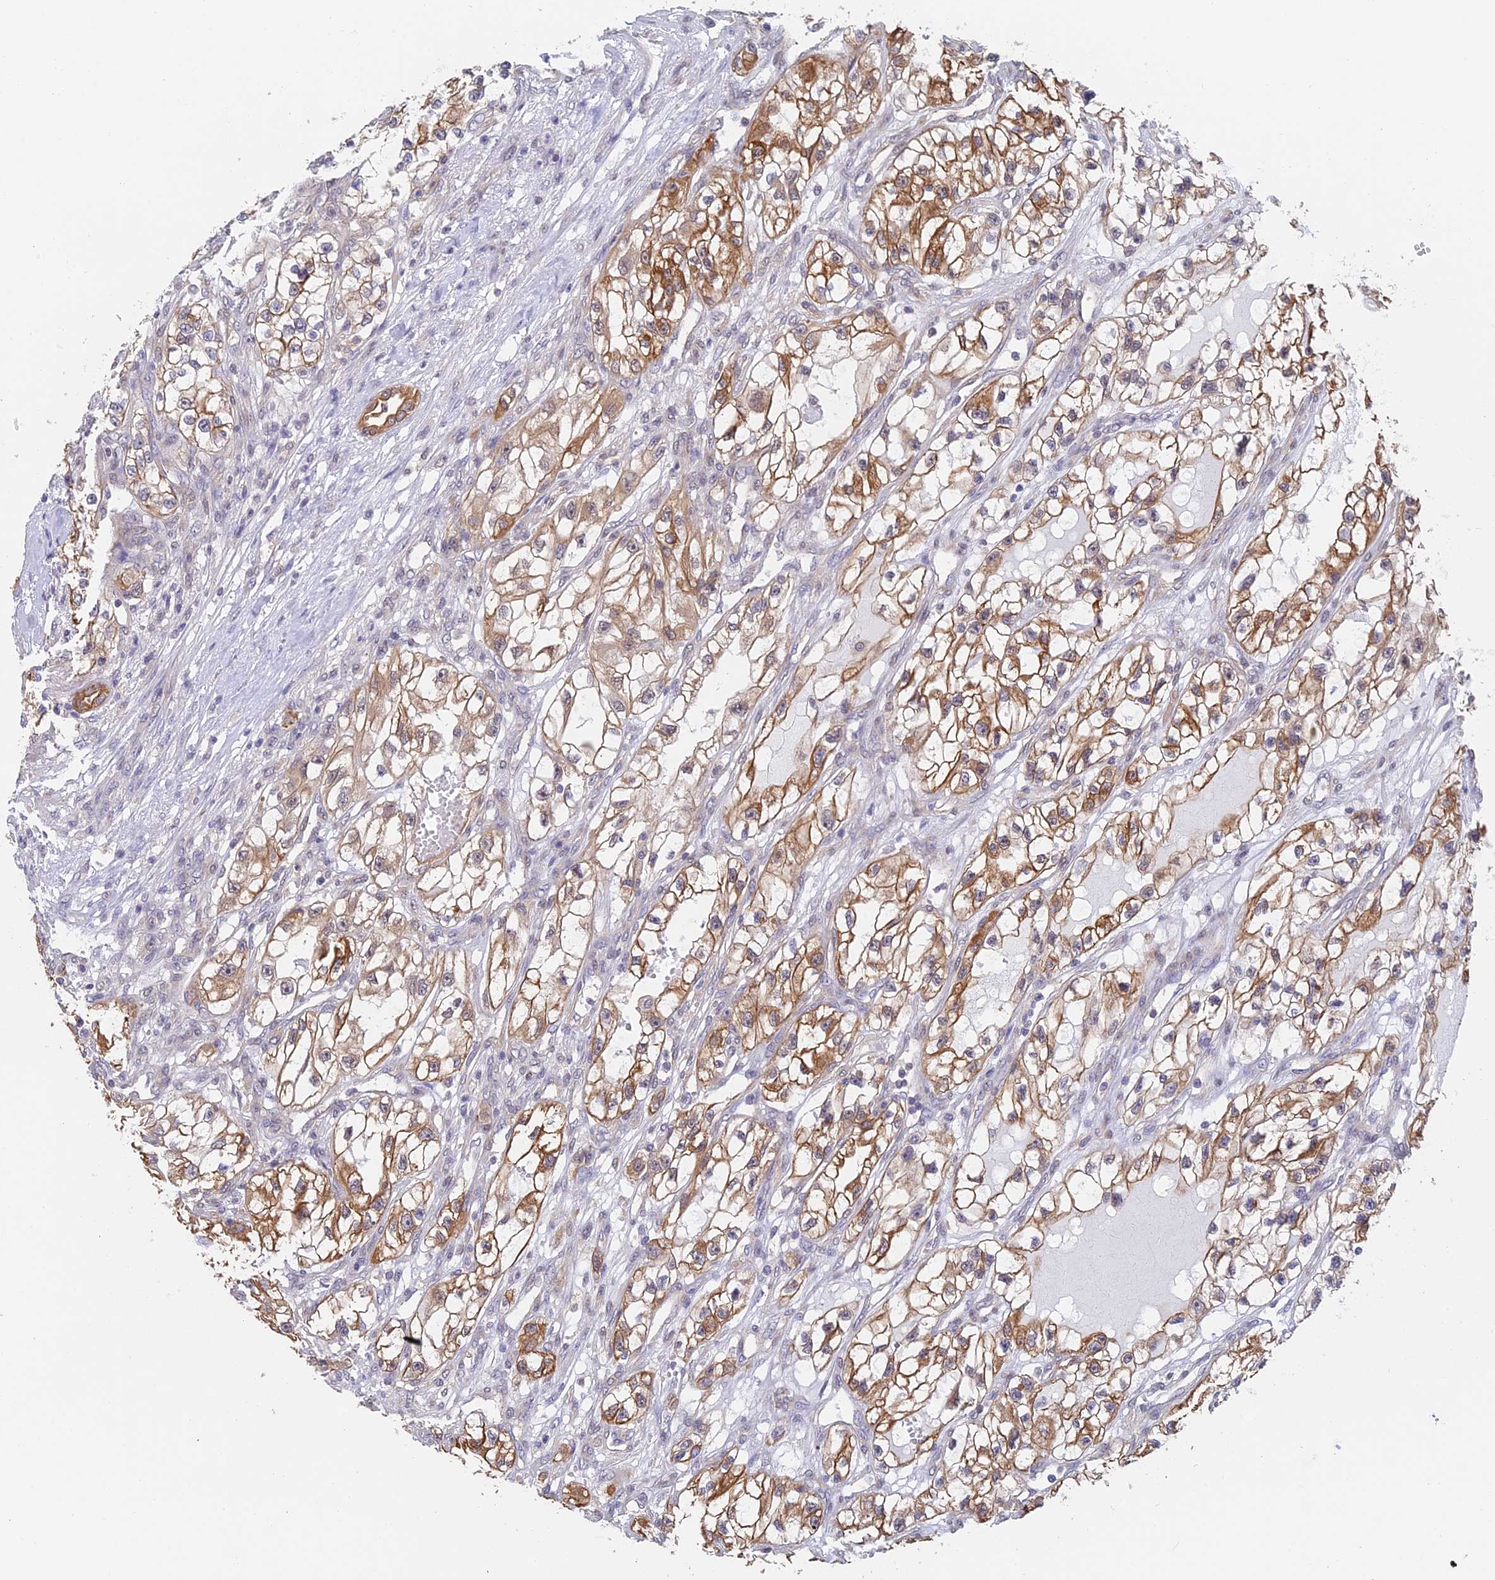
{"staining": {"intensity": "moderate", "quantity": ">75%", "location": "cytoplasmic/membranous"}, "tissue": "renal cancer", "cell_type": "Tumor cells", "image_type": "cancer", "snomed": [{"axis": "morphology", "description": "Adenocarcinoma, NOS"}, {"axis": "topography", "description": "Kidney"}], "caption": "This is a photomicrograph of immunohistochemistry (IHC) staining of adenocarcinoma (renal), which shows moderate positivity in the cytoplasmic/membranous of tumor cells.", "gene": "STUB1", "patient": {"sex": "female", "age": 57}}